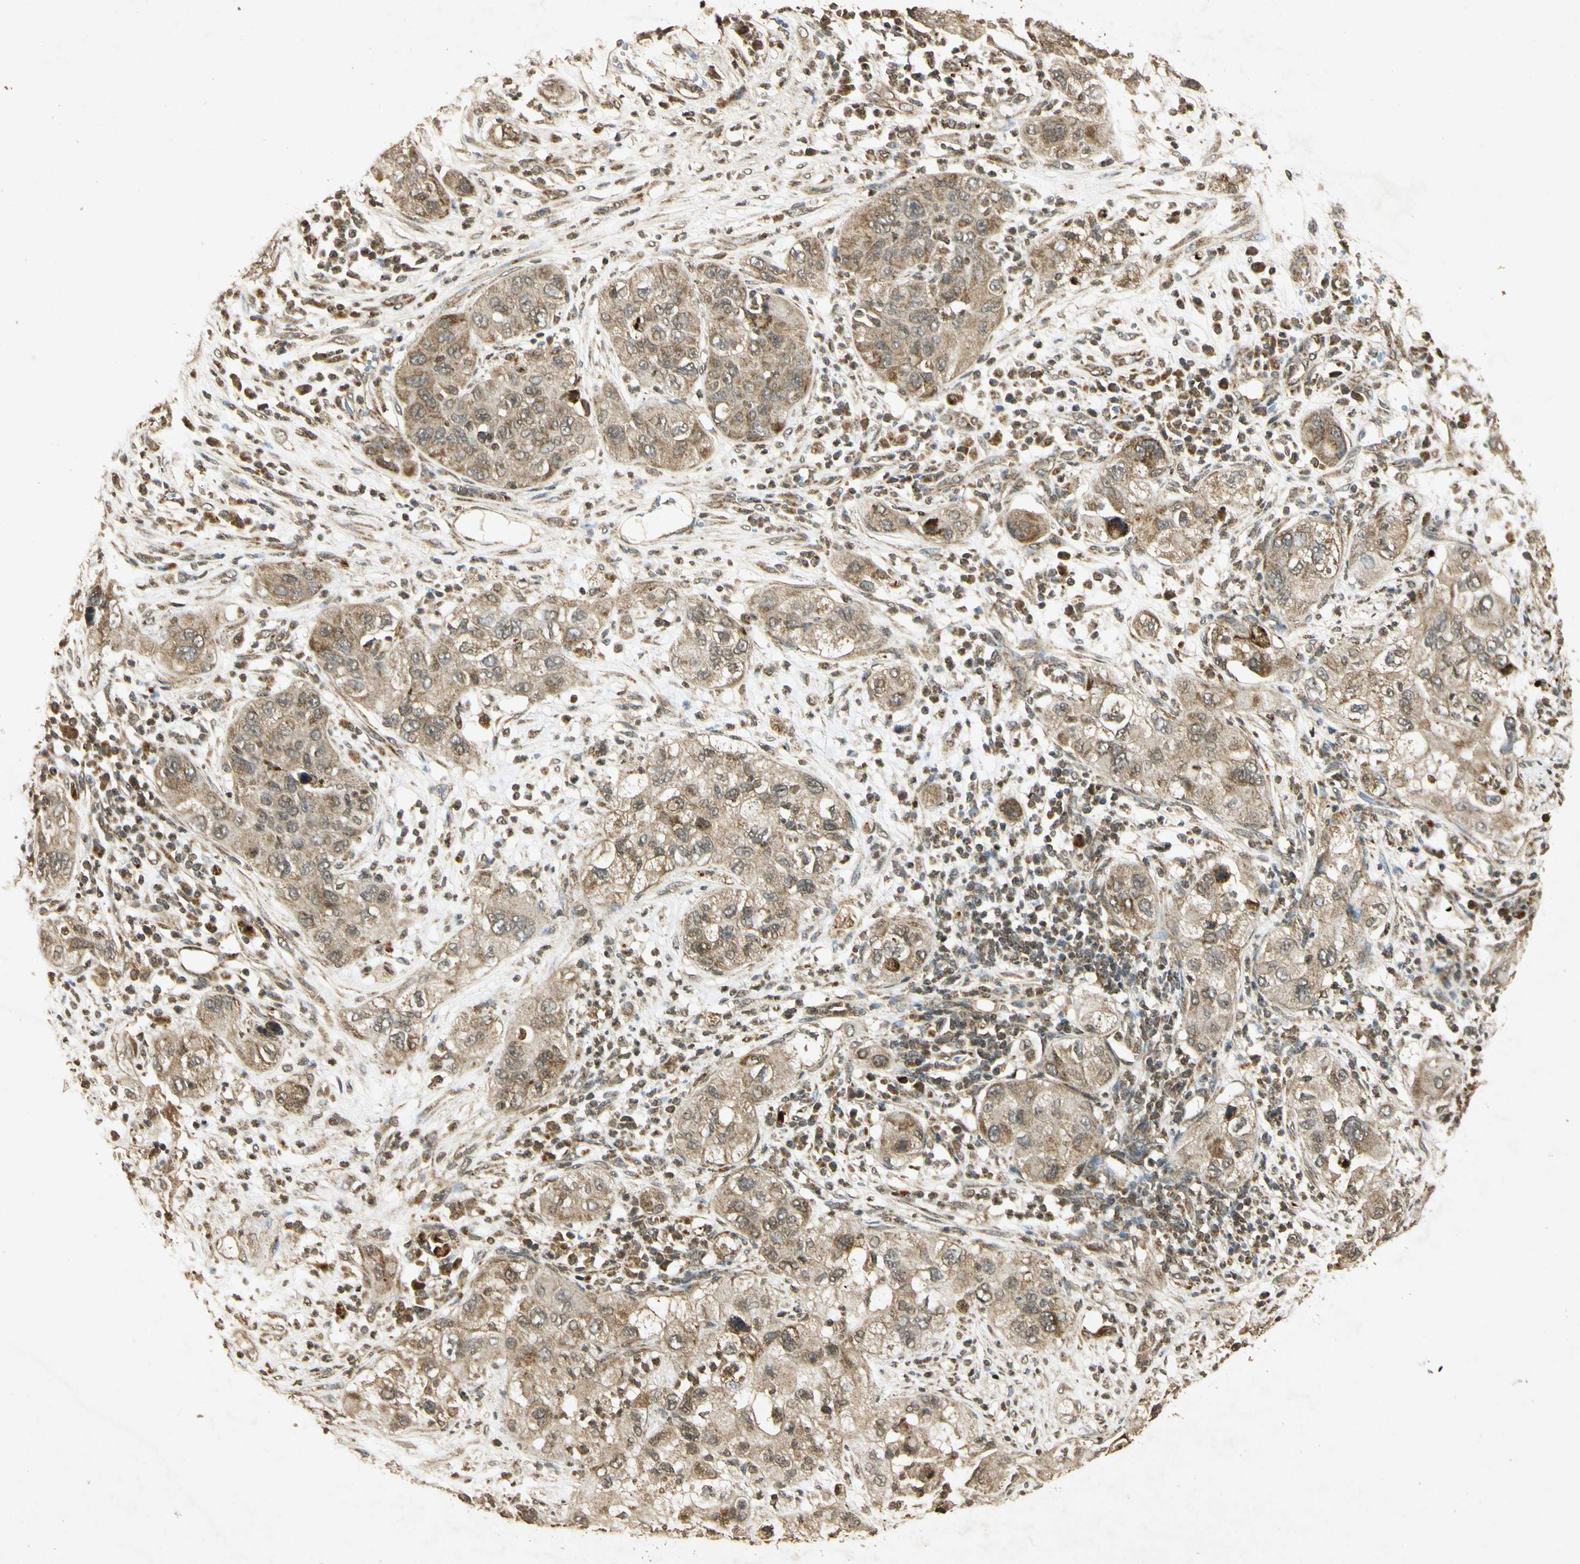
{"staining": {"intensity": "moderate", "quantity": ">75%", "location": "cytoplasmic/membranous"}, "tissue": "pancreatic cancer", "cell_type": "Tumor cells", "image_type": "cancer", "snomed": [{"axis": "morphology", "description": "Adenocarcinoma, NOS"}, {"axis": "topography", "description": "Pancreas"}], "caption": "This histopathology image reveals IHC staining of human pancreatic cancer, with medium moderate cytoplasmic/membranous expression in about >75% of tumor cells.", "gene": "PRDX3", "patient": {"sex": "female", "age": 78}}